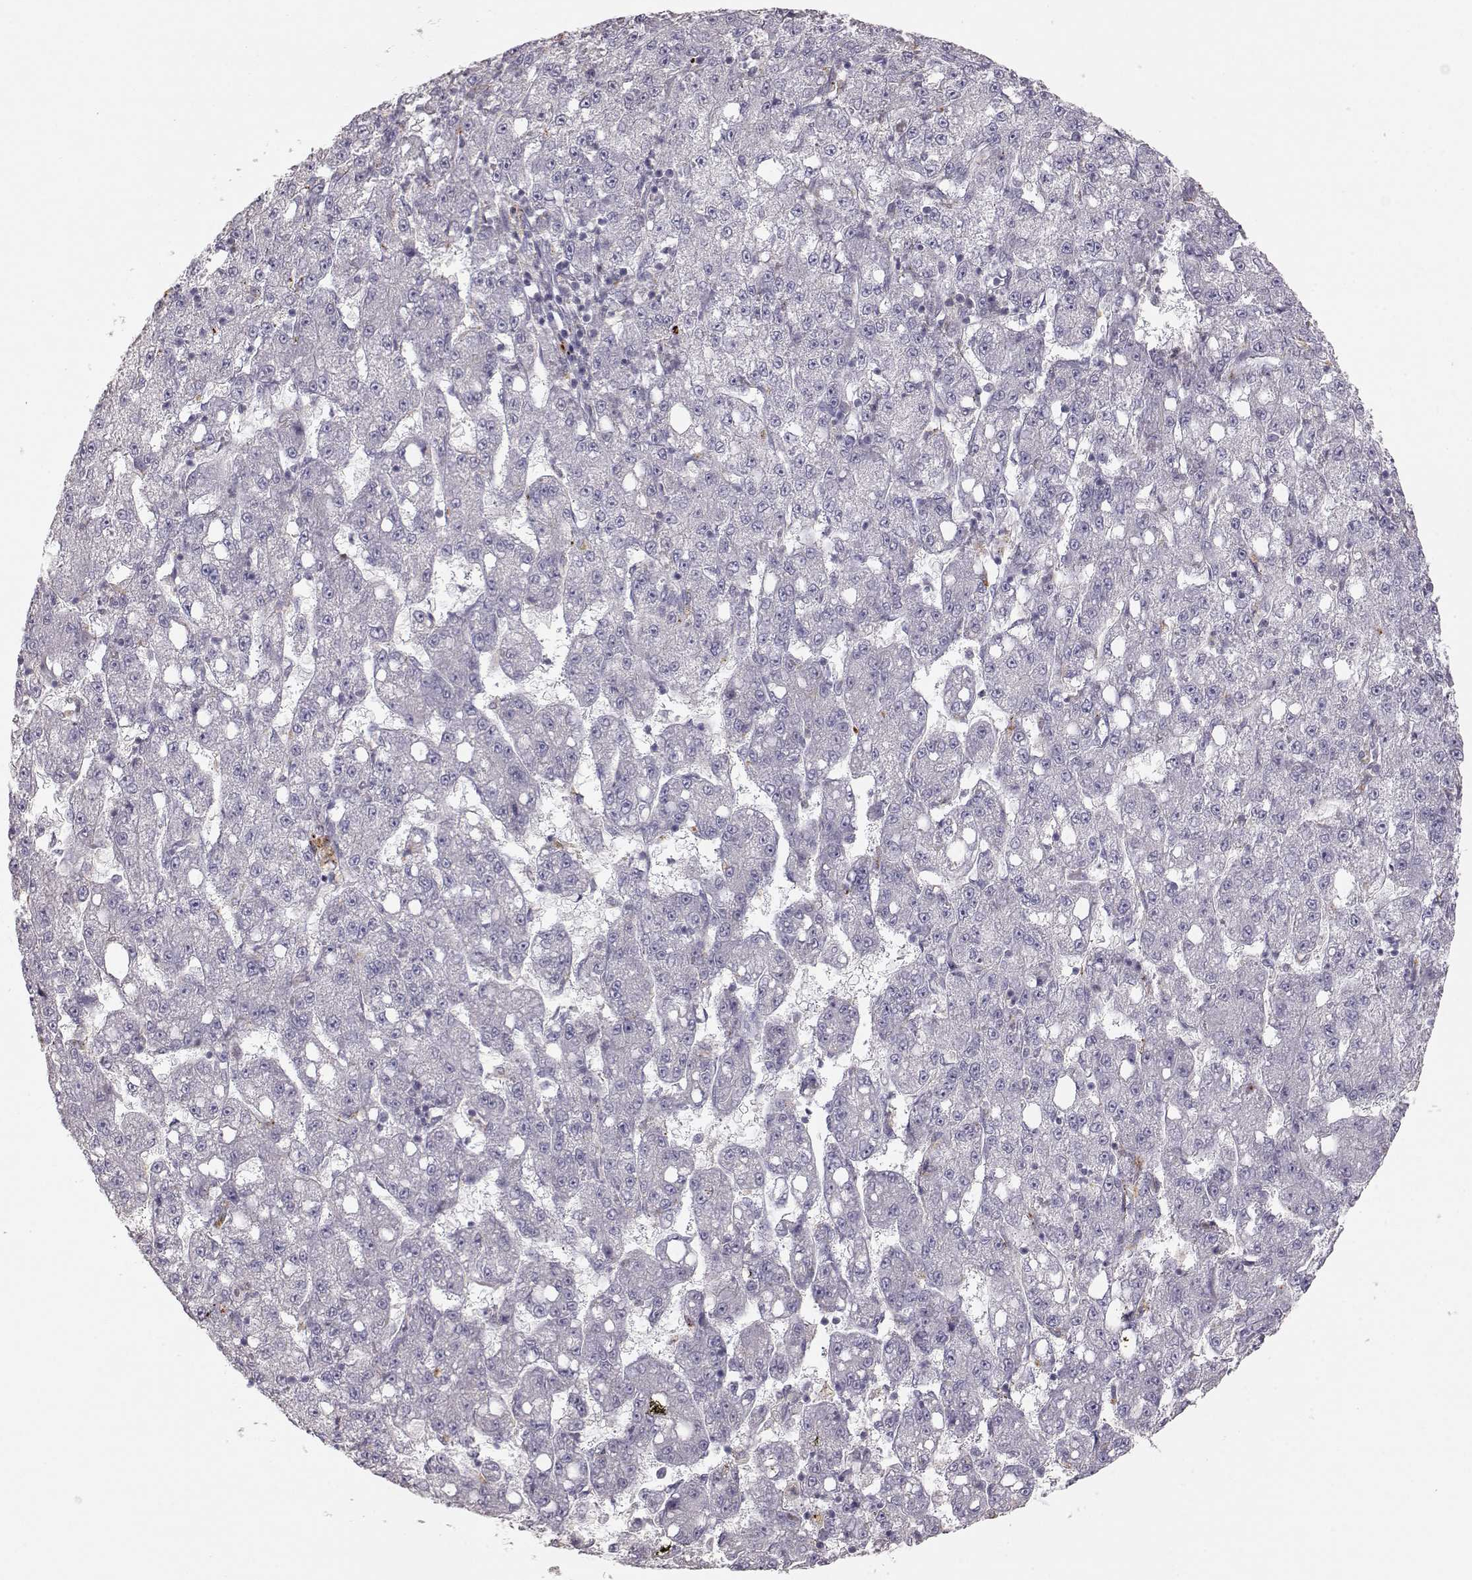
{"staining": {"intensity": "negative", "quantity": "none", "location": "none"}, "tissue": "liver cancer", "cell_type": "Tumor cells", "image_type": "cancer", "snomed": [{"axis": "morphology", "description": "Carcinoma, Hepatocellular, NOS"}, {"axis": "topography", "description": "Liver"}], "caption": "Liver hepatocellular carcinoma was stained to show a protein in brown. There is no significant staining in tumor cells.", "gene": "ARHGAP8", "patient": {"sex": "female", "age": 65}}